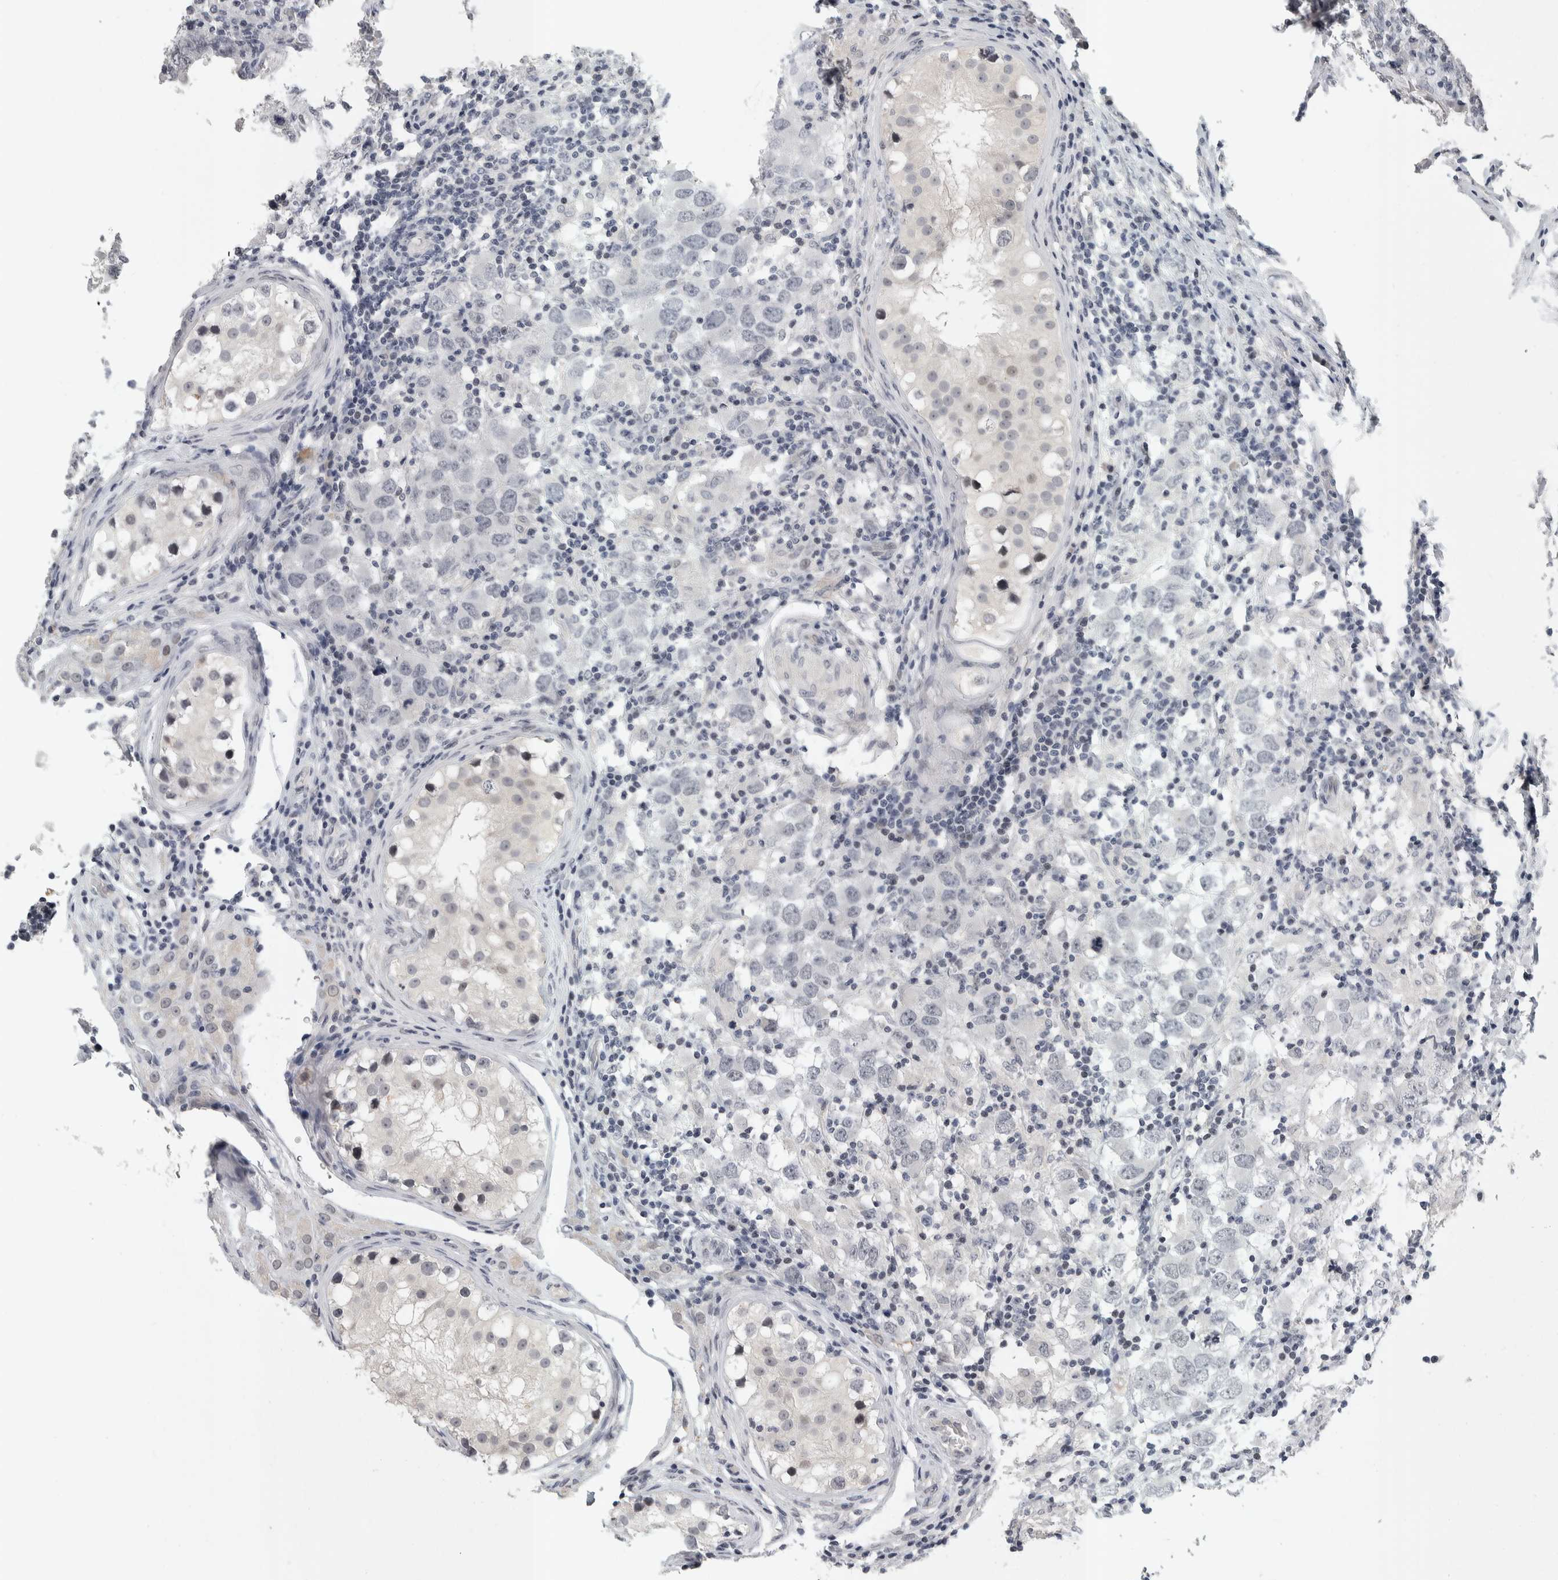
{"staining": {"intensity": "negative", "quantity": "none", "location": "none"}, "tissue": "testis cancer", "cell_type": "Tumor cells", "image_type": "cancer", "snomed": [{"axis": "morphology", "description": "Carcinoma, Embryonal, NOS"}, {"axis": "topography", "description": "Testis"}], "caption": "A high-resolution histopathology image shows IHC staining of testis cancer, which demonstrates no significant staining in tumor cells. The staining was performed using DAB (3,3'-diaminobenzidine) to visualize the protein expression in brown, while the nuclei were stained in blue with hematoxylin (Magnification: 20x).", "gene": "ZSCAN21", "patient": {"sex": "male", "age": 21}}